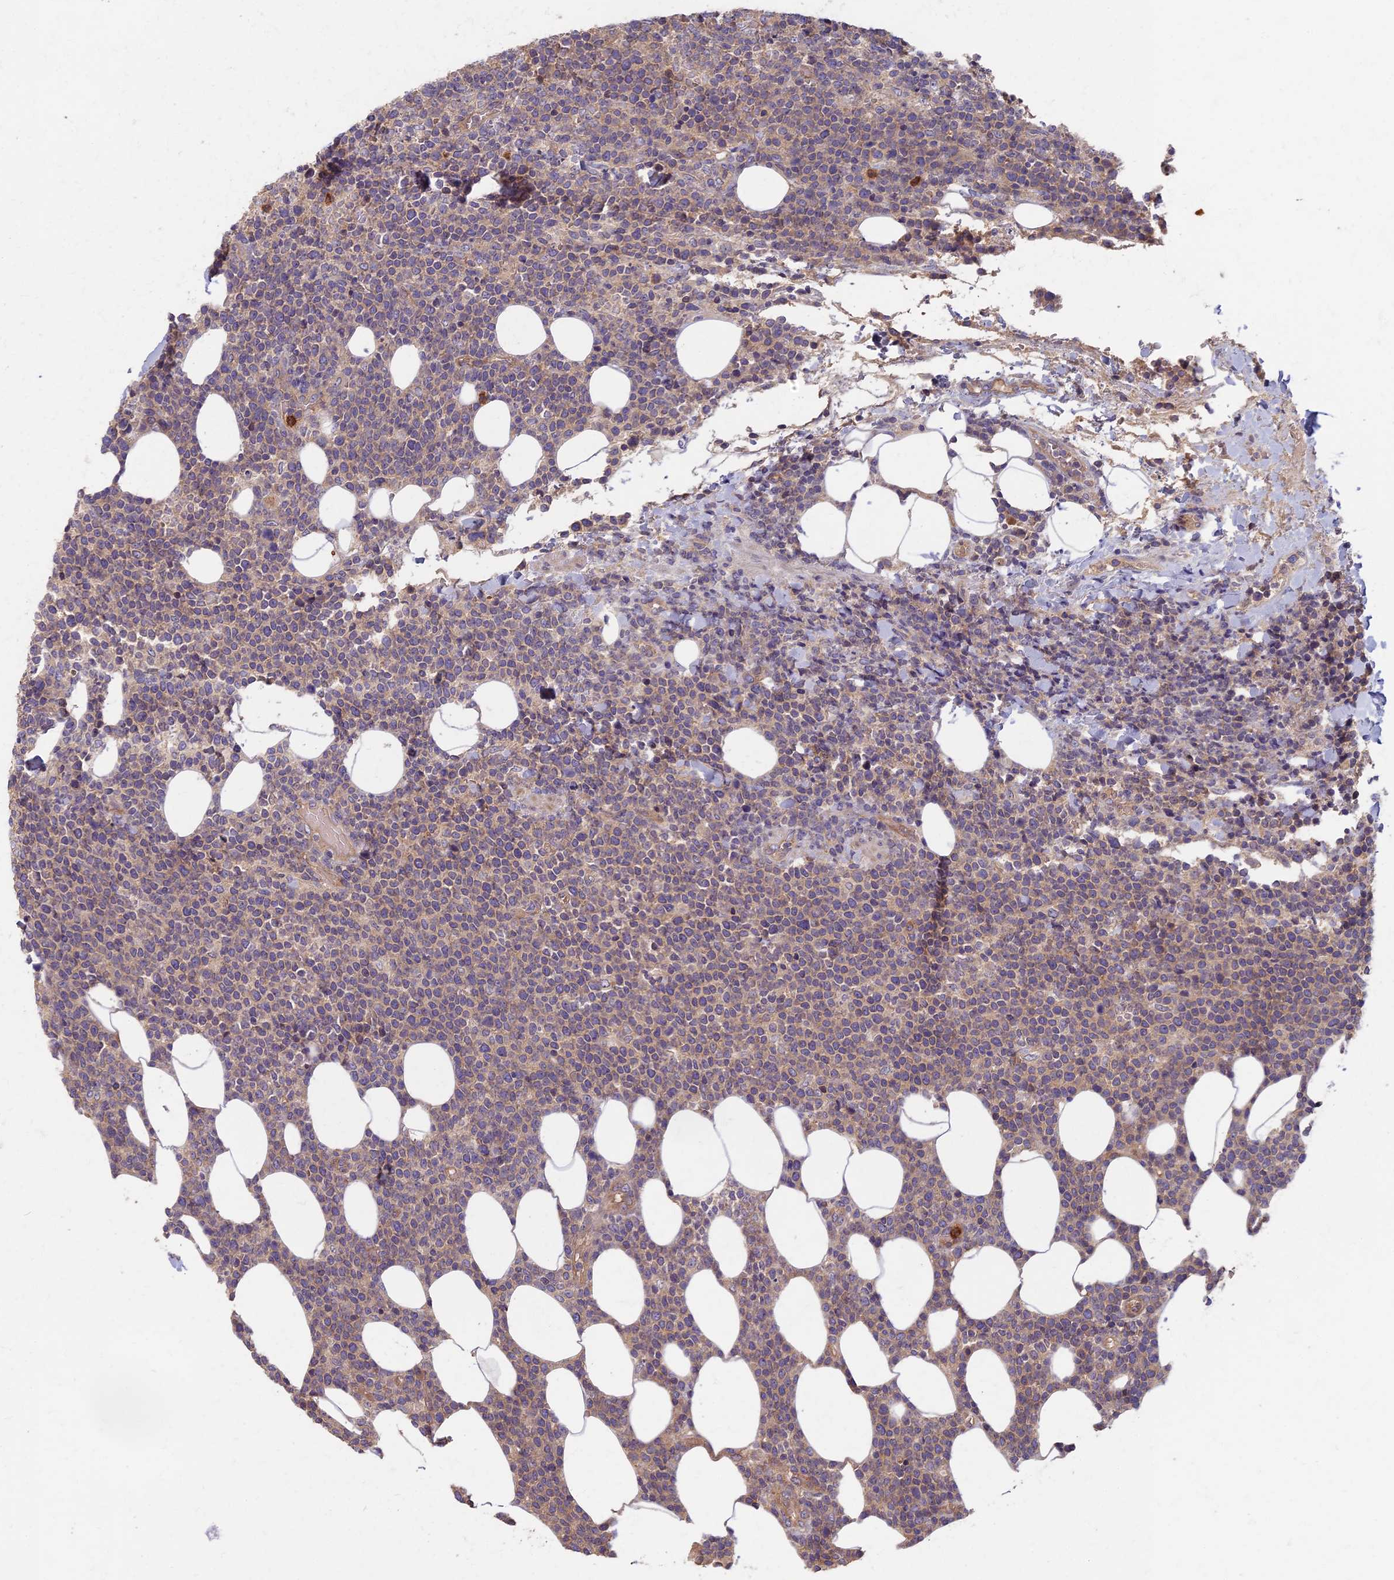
{"staining": {"intensity": "negative", "quantity": "none", "location": "none"}, "tissue": "lymphoma", "cell_type": "Tumor cells", "image_type": "cancer", "snomed": [{"axis": "morphology", "description": "Malignant lymphoma, non-Hodgkin's type, High grade"}, {"axis": "topography", "description": "Lymph node"}], "caption": "A photomicrograph of malignant lymphoma, non-Hodgkin's type (high-grade) stained for a protein demonstrates no brown staining in tumor cells.", "gene": "AP4E1", "patient": {"sex": "male", "age": 61}}